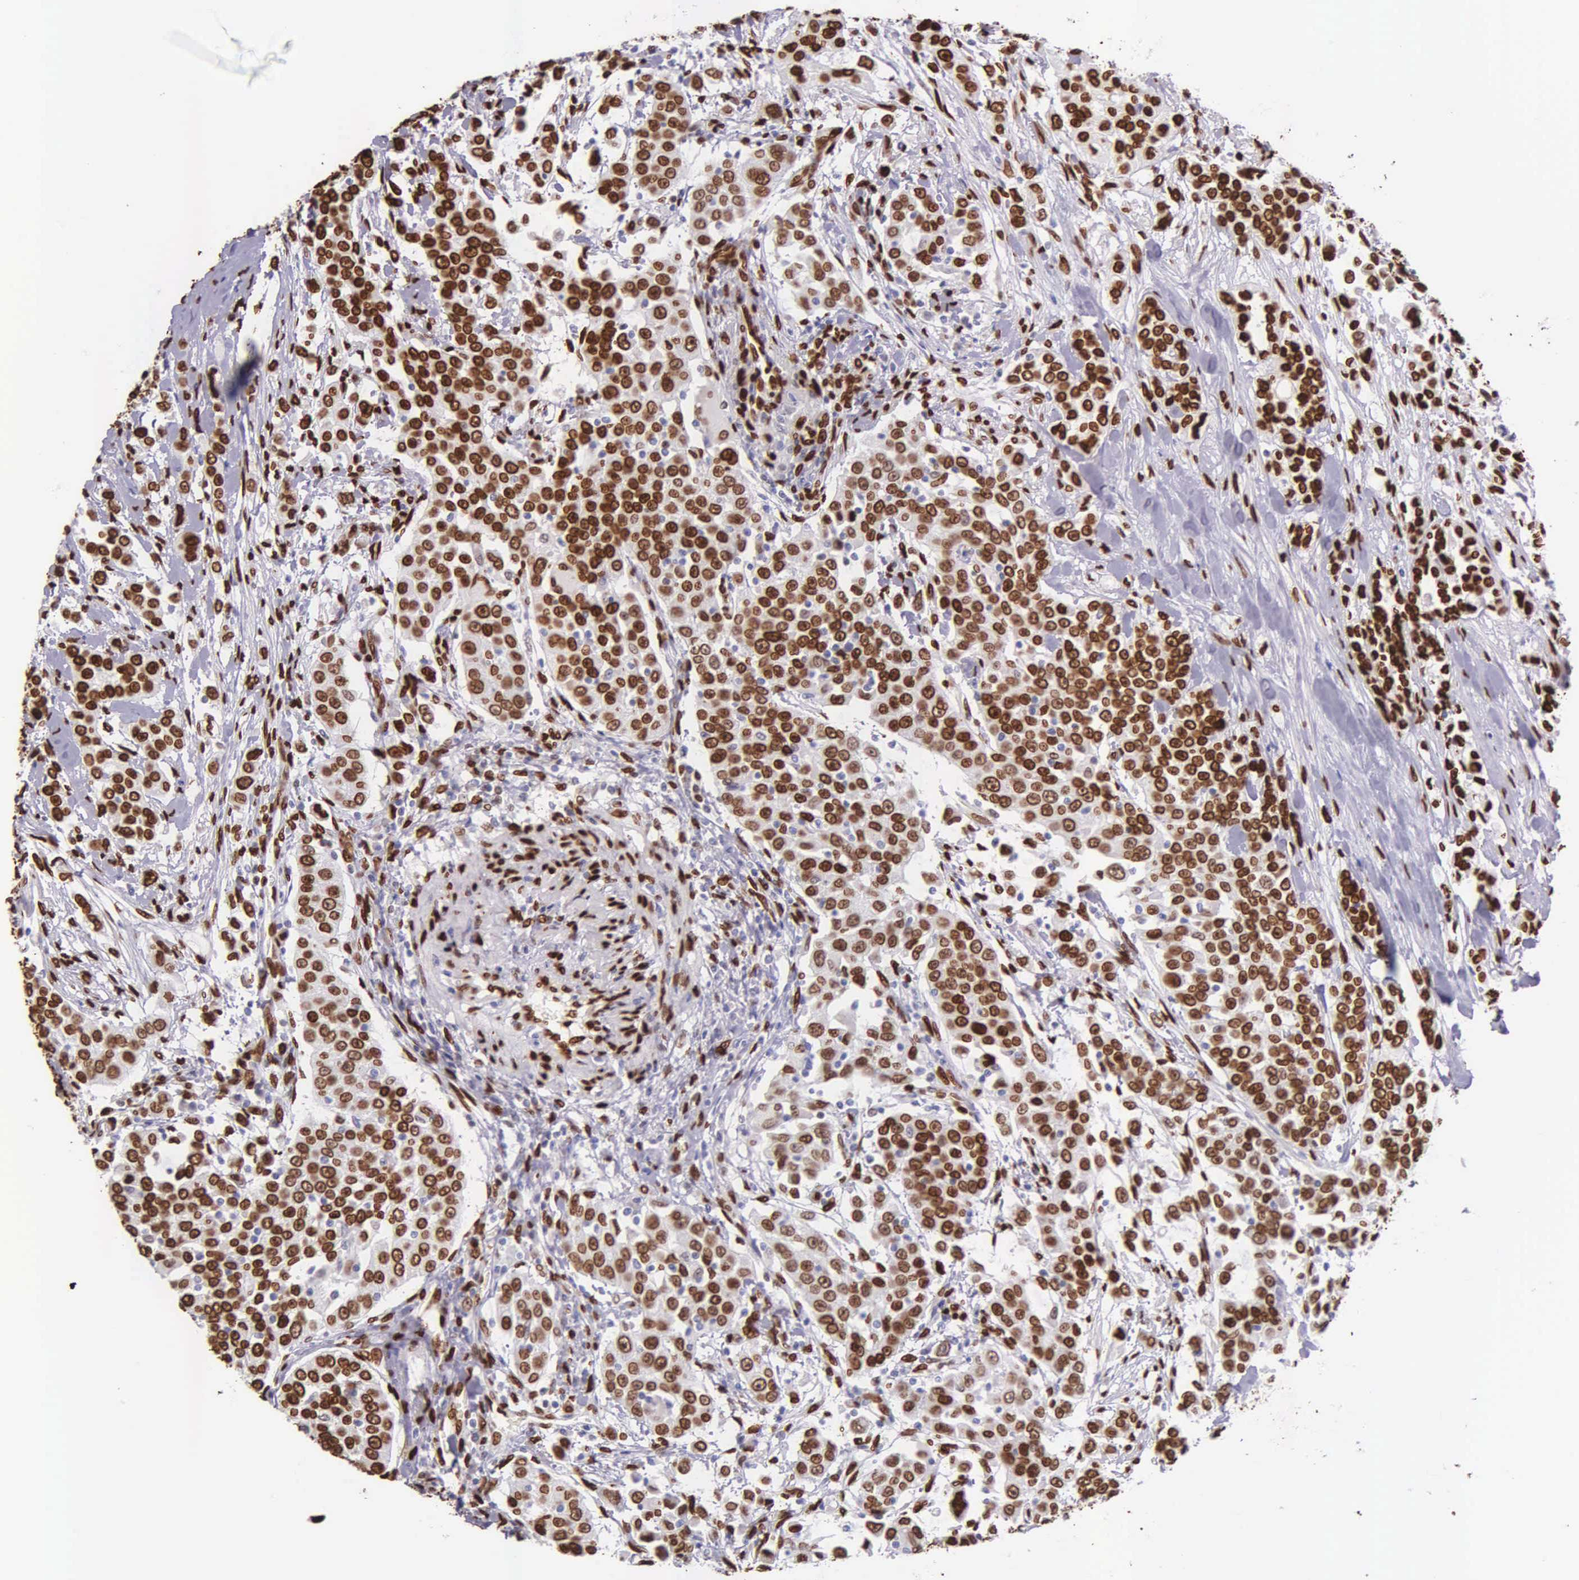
{"staining": {"intensity": "strong", "quantity": ">75%", "location": "nuclear"}, "tissue": "urothelial cancer", "cell_type": "Tumor cells", "image_type": "cancer", "snomed": [{"axis": "morphology", "description": "Urothelial carcinoma, High grade"}, {"axis": "topography", "description": "Urinary bladder"}], "caption": "Protein staining displays strong nuclear positivity in about >75% of tumor cells in urothelial carcinoma (high-grade).", "gene": "H1-0", "patient": {"sex": "female", "age": 80}}